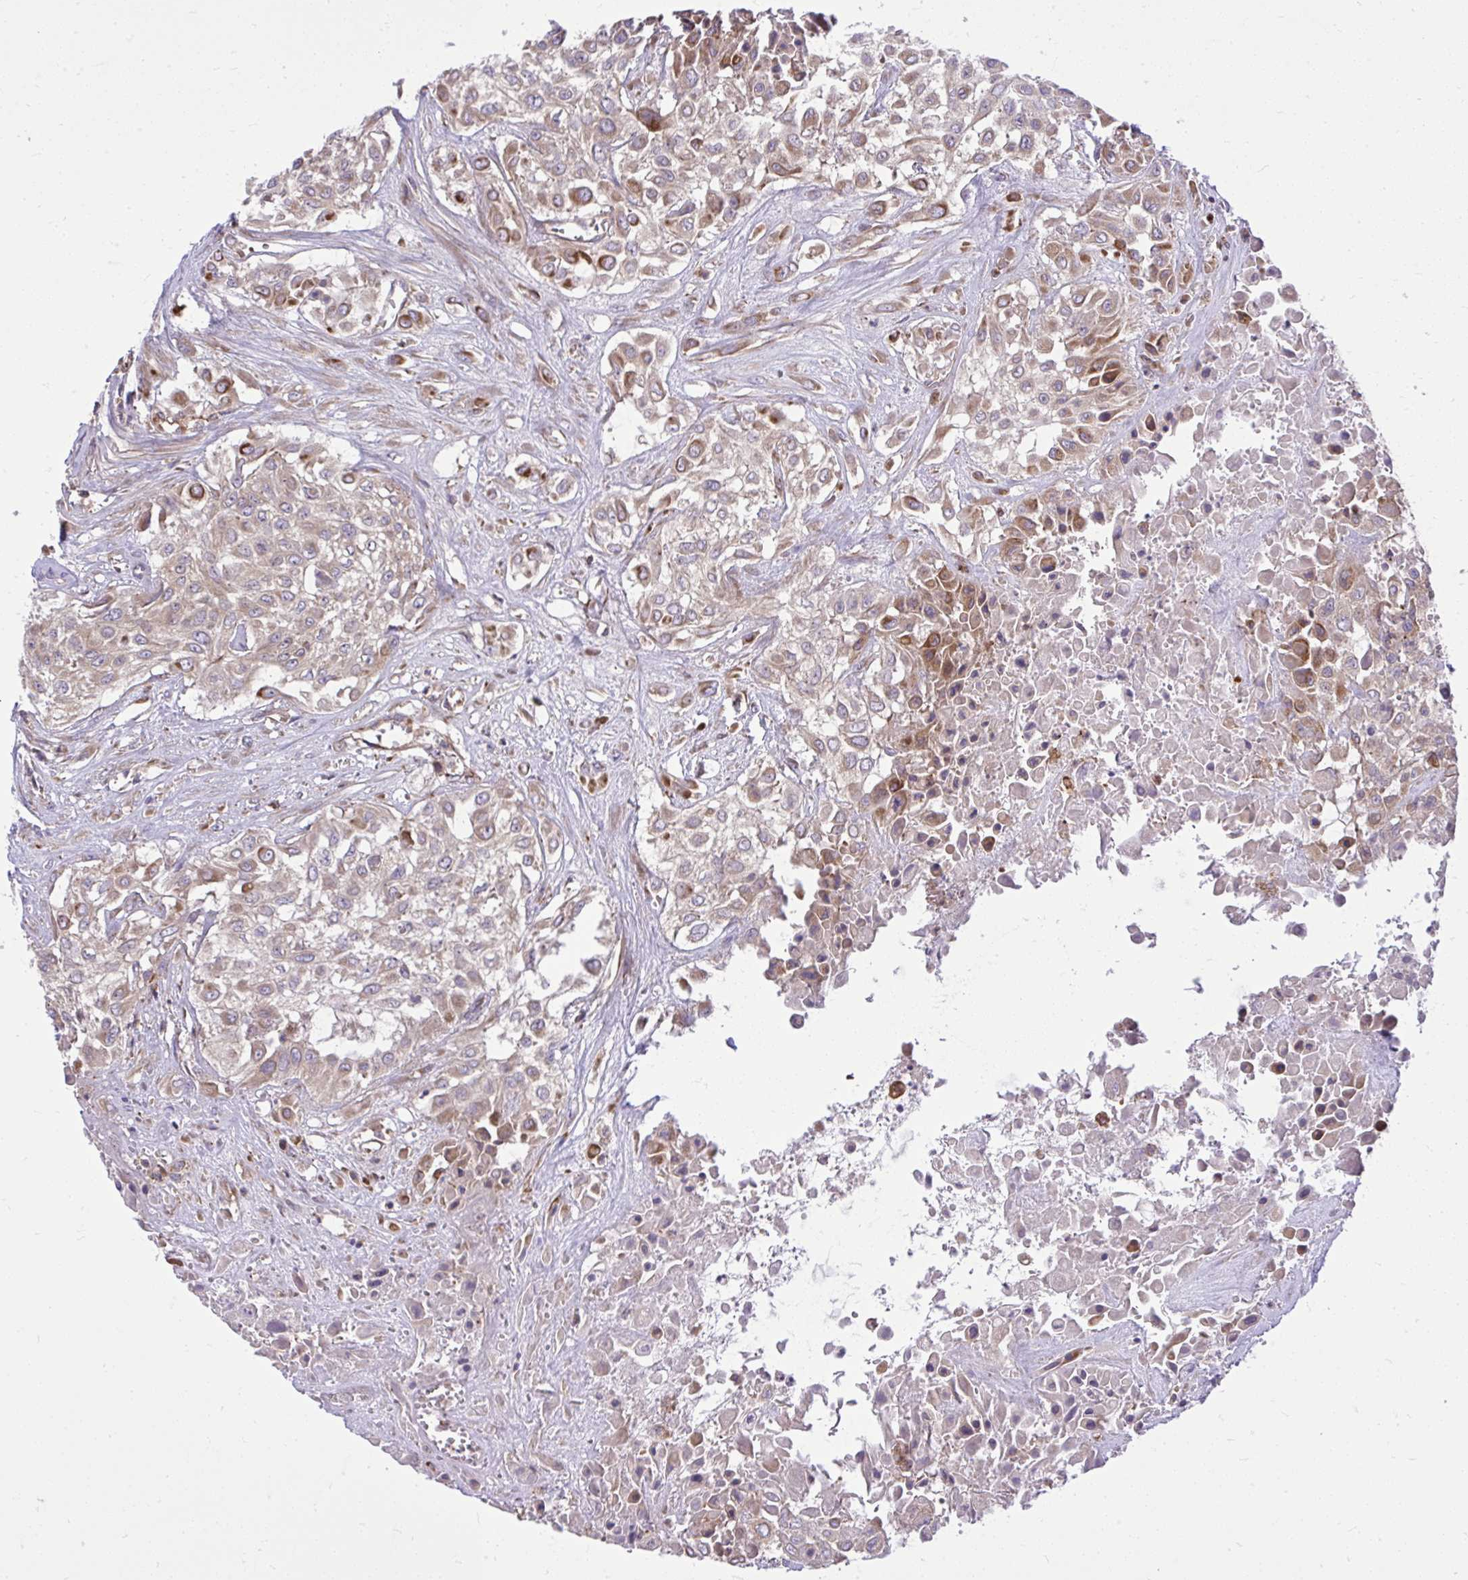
{"staining": {"intensity": "weak", "quantity": "25%-75%", "location": "cytoplasmic/membranous"}, "tissue": "urothelial cancer", "cell_type": "Tumor cells", "image_type": "cancer", "snomed": [{"axis": "morphology", "description": "Urothelial carcinoma, High grade"}, {"axis": "topography", "description": "Urinary bladder"}], "caption": "Urothelial cancer stained with DAB (3,3'-diaminobenzidine) IHC exhibits low levels of weak cytoplasmic/membranous staining in about 25%-75% of tumor cells.", "gene": "PAIP2", "patient": {"sex": "male", "age": 57}}